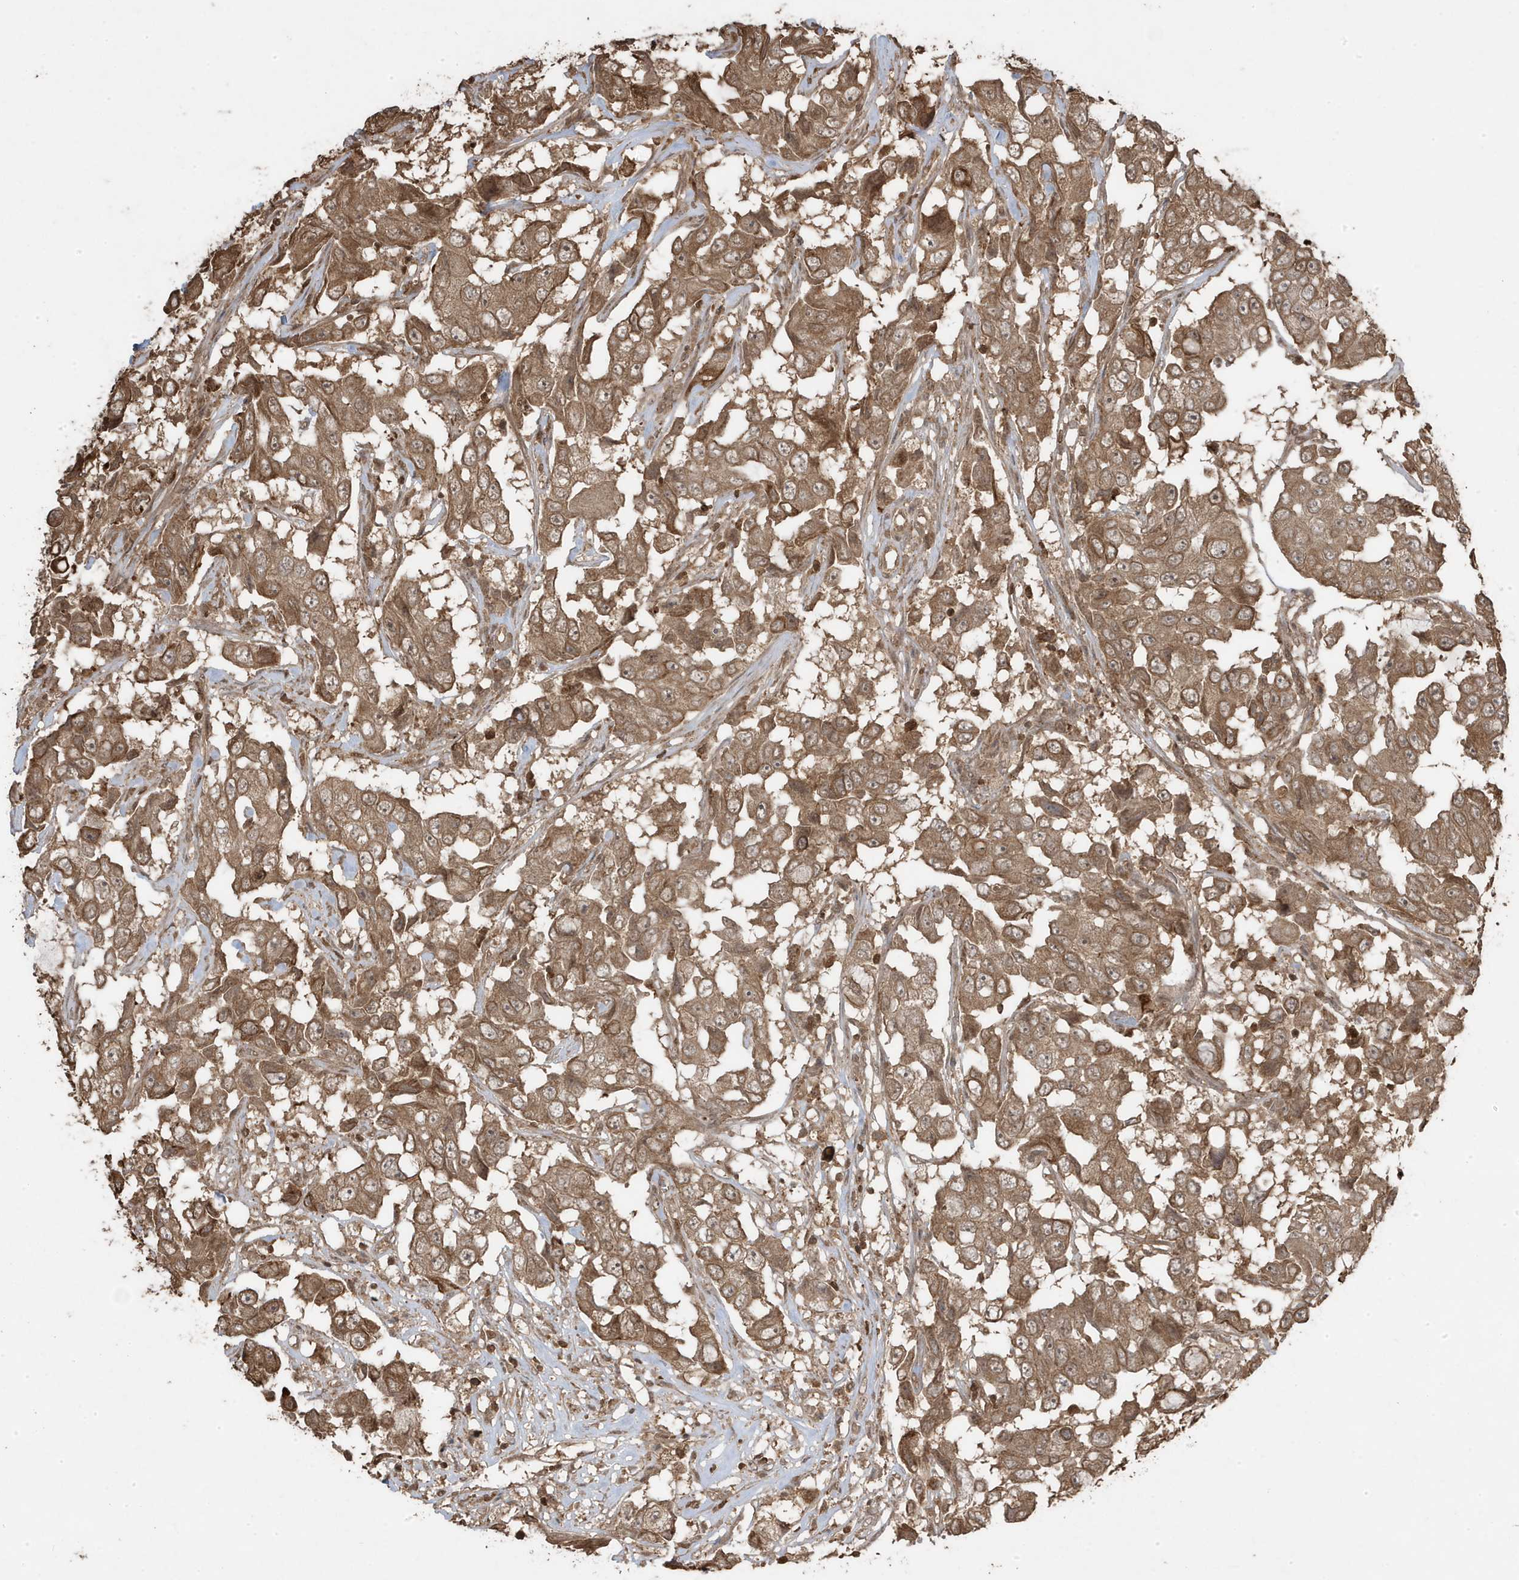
{"staining": {"intensity": "moderate", "quantity": ">75%", "location": "cytoplasmic/membranous"}, "tissue": "breast cancer", "cell_type": "Tumor cells", "image_type": "cancer", "snomed": [{"axis": "morphology", "description": "Duct carcinoma"}, {"axis": "topography", "description": "Breast"}], "caption": "Brown immunohistochemical staining in breast cancer (infiltrating ductal carcinoma) displays moderate cytoplasmic/membranous positivity in approximately >75% of tumor cells. (DAB = brown stain, brightfield microscopy at high magnification).", "gene": "ASAP1", "patient": {"sex": "female", "age": 27}}